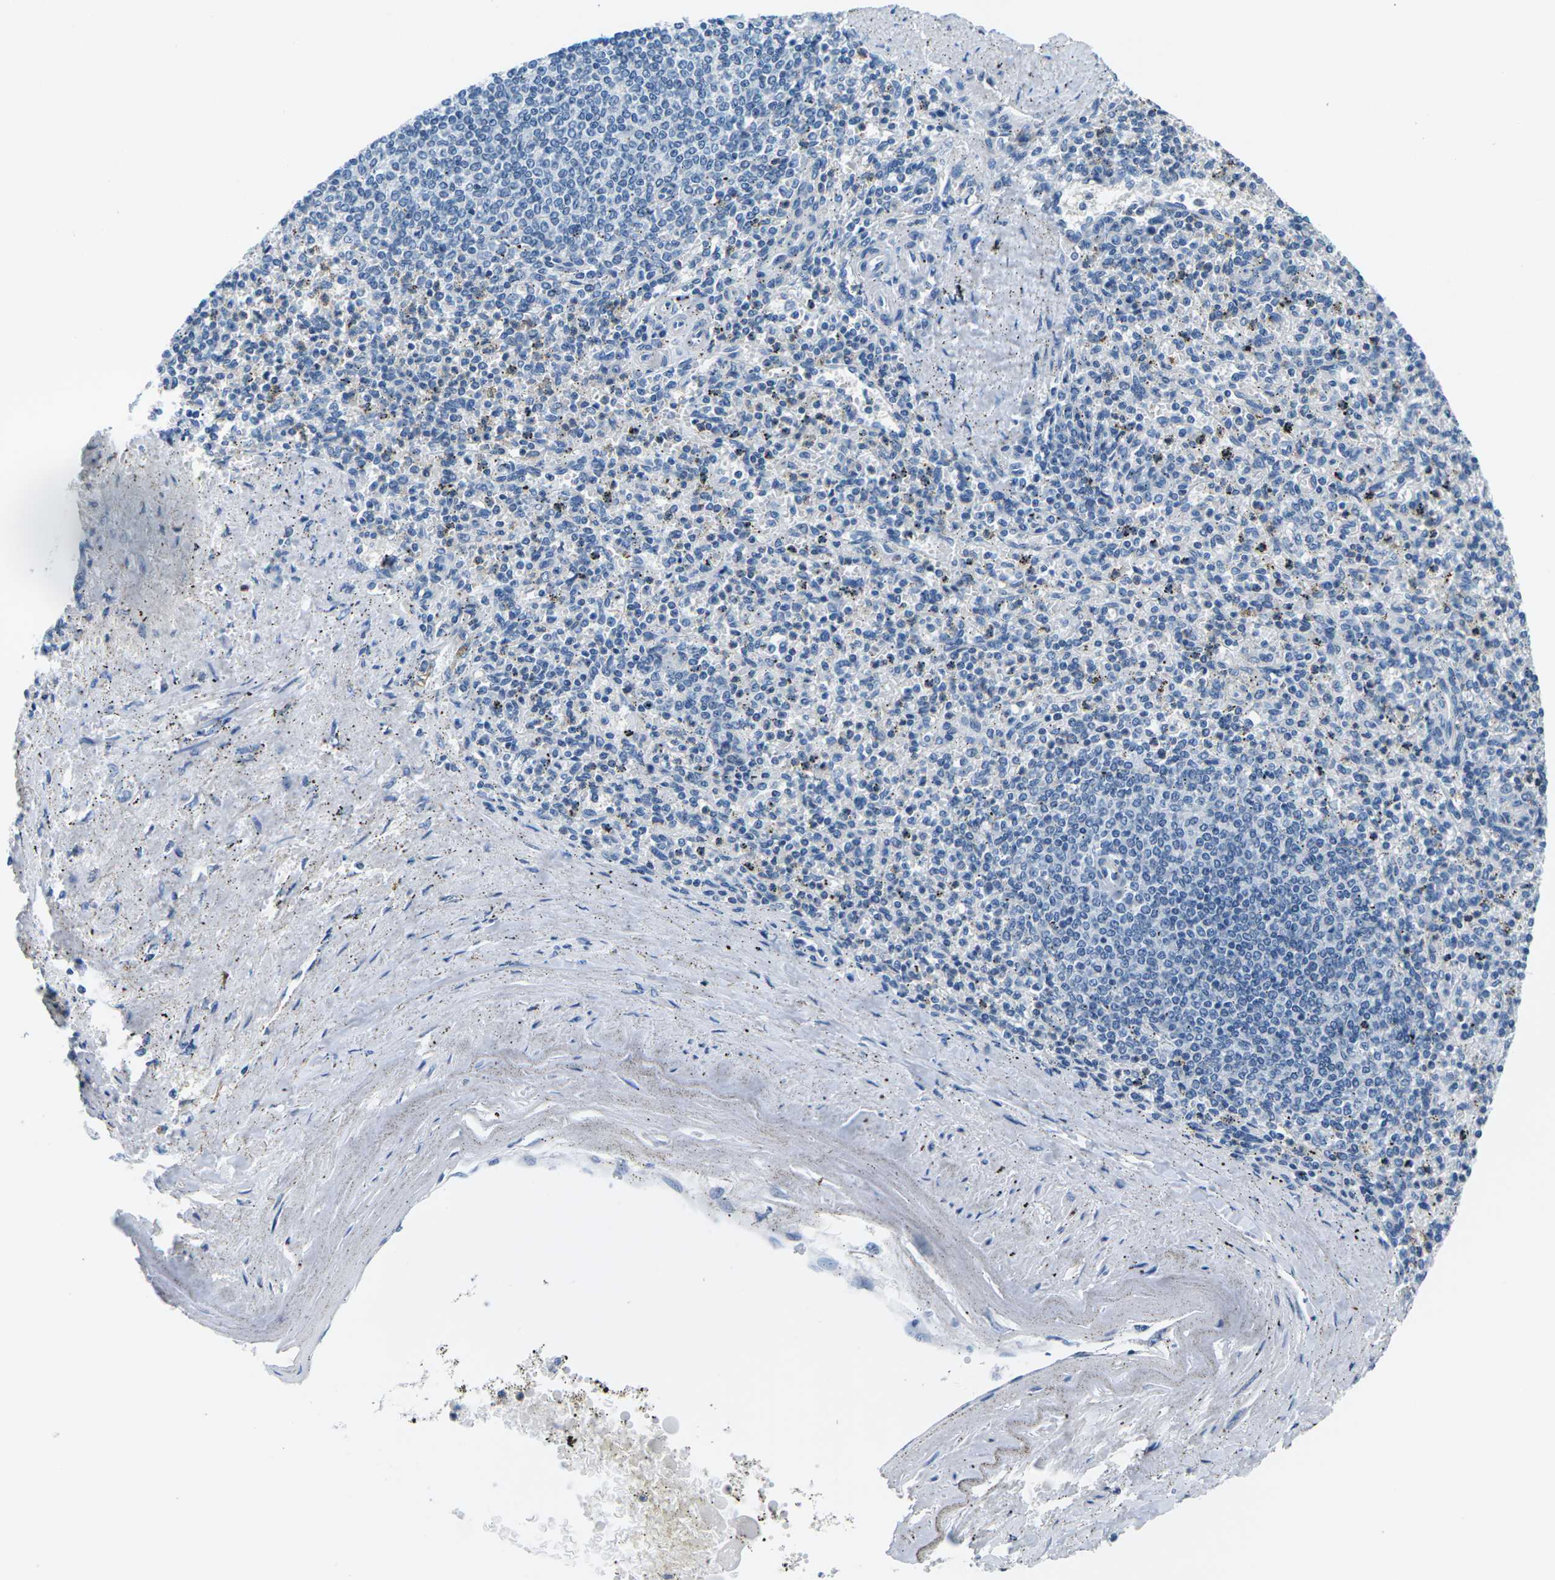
{"staining": {"intensity": "negative", "quantity": "none", "location": "none"}, "tissue": "spleen", "cell_type": "Cells in red pulp", "image_type": "normal", "snomed": [{"axis": "morphology", "description": "Normal tissue, NOS"}, {"axis": "topography", "description": "Spleen"}], "caption": "This image is of unremarkable spleen stained with immunohistochemistry to label a protein in brown with the nuclei are counter-stained blue. There is no staining in cells in red pulp.", "gene": "UMOD", "patient": {"sex": "male", "age": 72}}